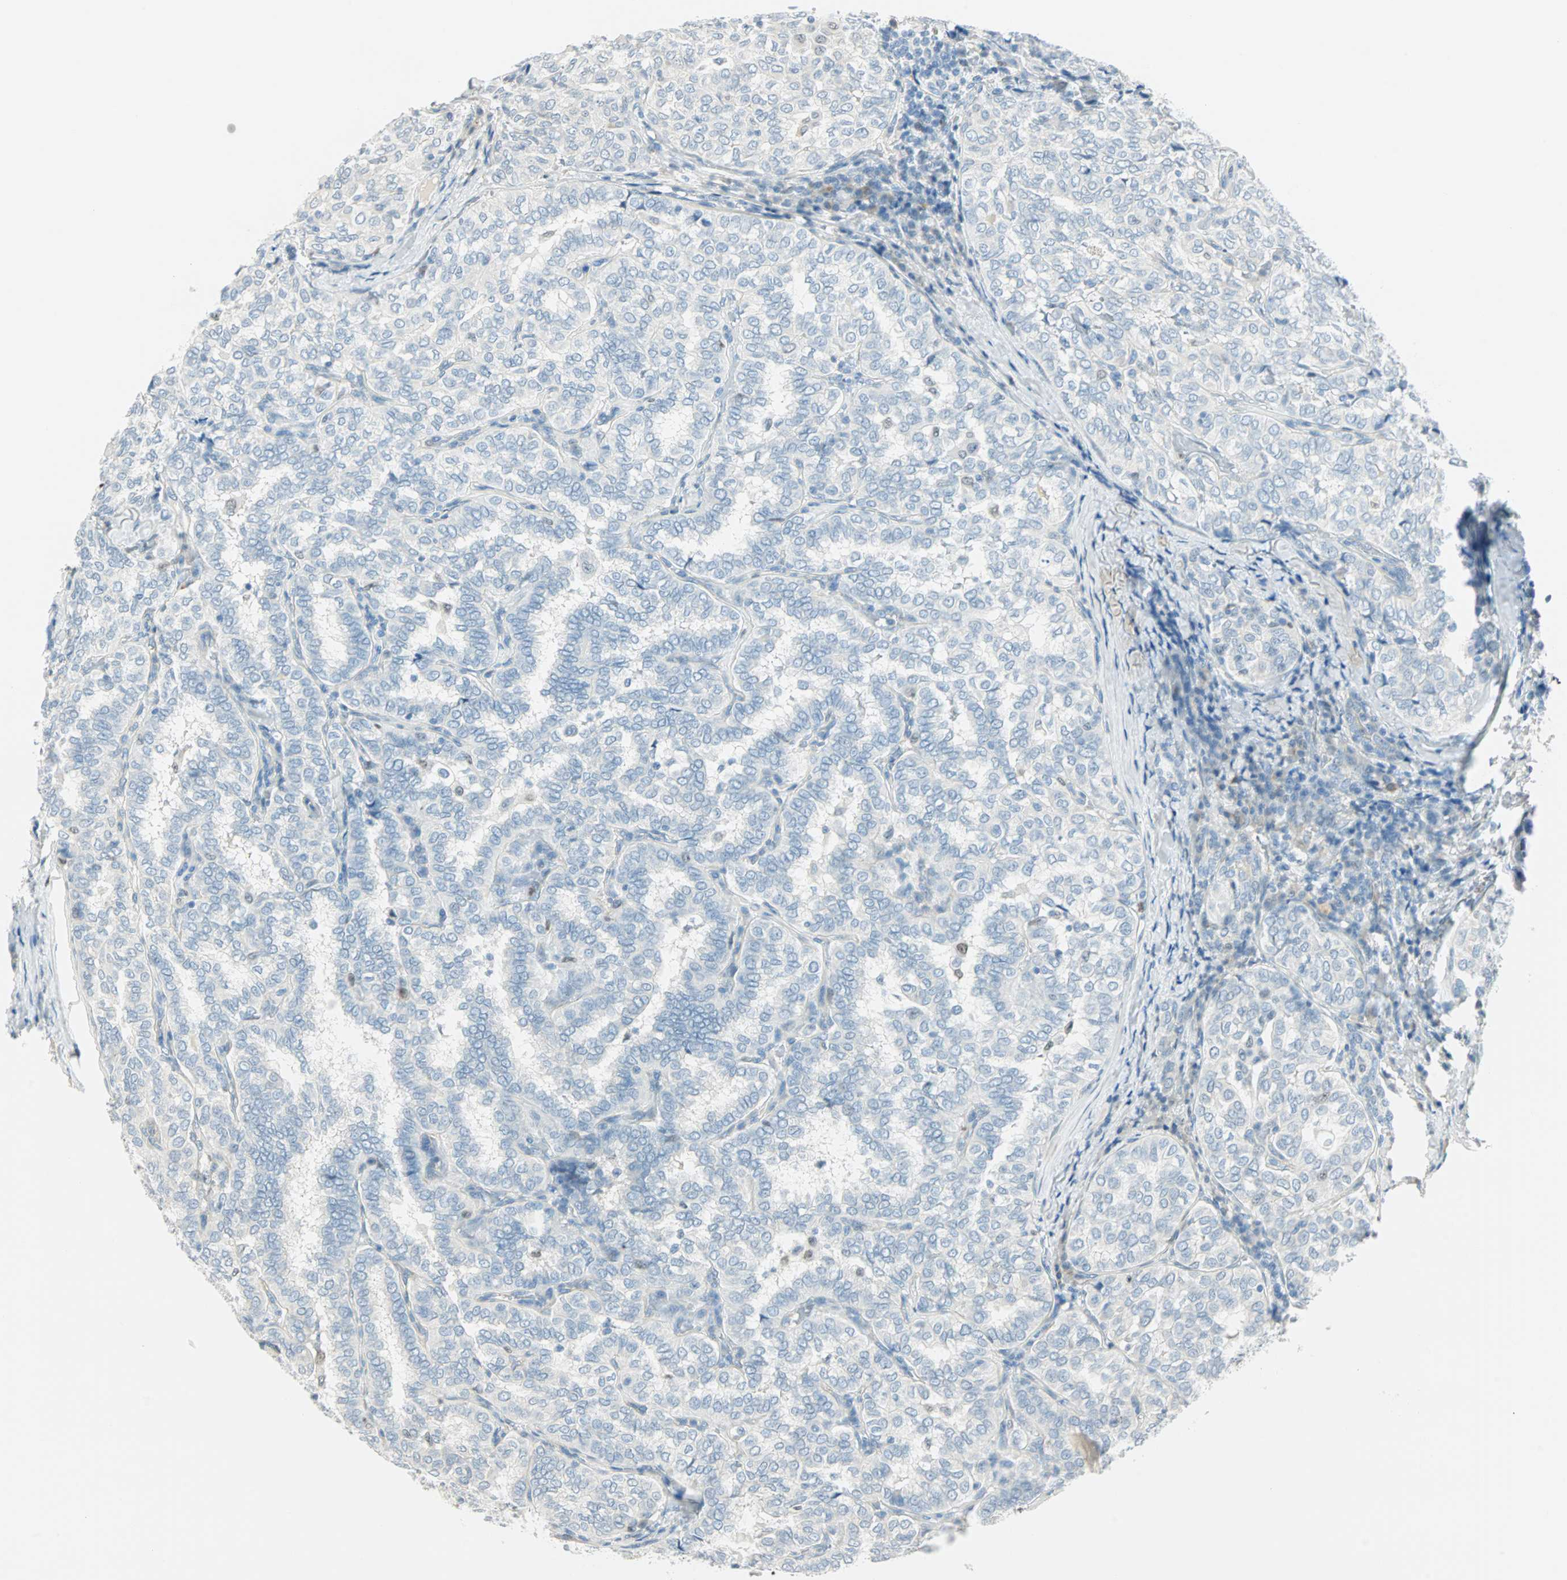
{"staining": {"intensity": "negative", "quantity": "none", "location": "none"}, "tissue": "thyroid cancer", "cell_type": "Tumor cells", "image_type": "cancer", "snomed": [{"axis": "morphology", "description": "Normal tissue, NOS"}, {"axis": "morphology", "description": "Papillary adenocarcinoma, NOS"}, {"axis": "topography", "description": "Thyroid gland"}], "caption": "Histopathology image shows no significant protein positivity in tumor cells of thyroid papillary adenocarcinoma.", "gene": "MLLT10", "patient": {"sex": "female", "age": 30}}